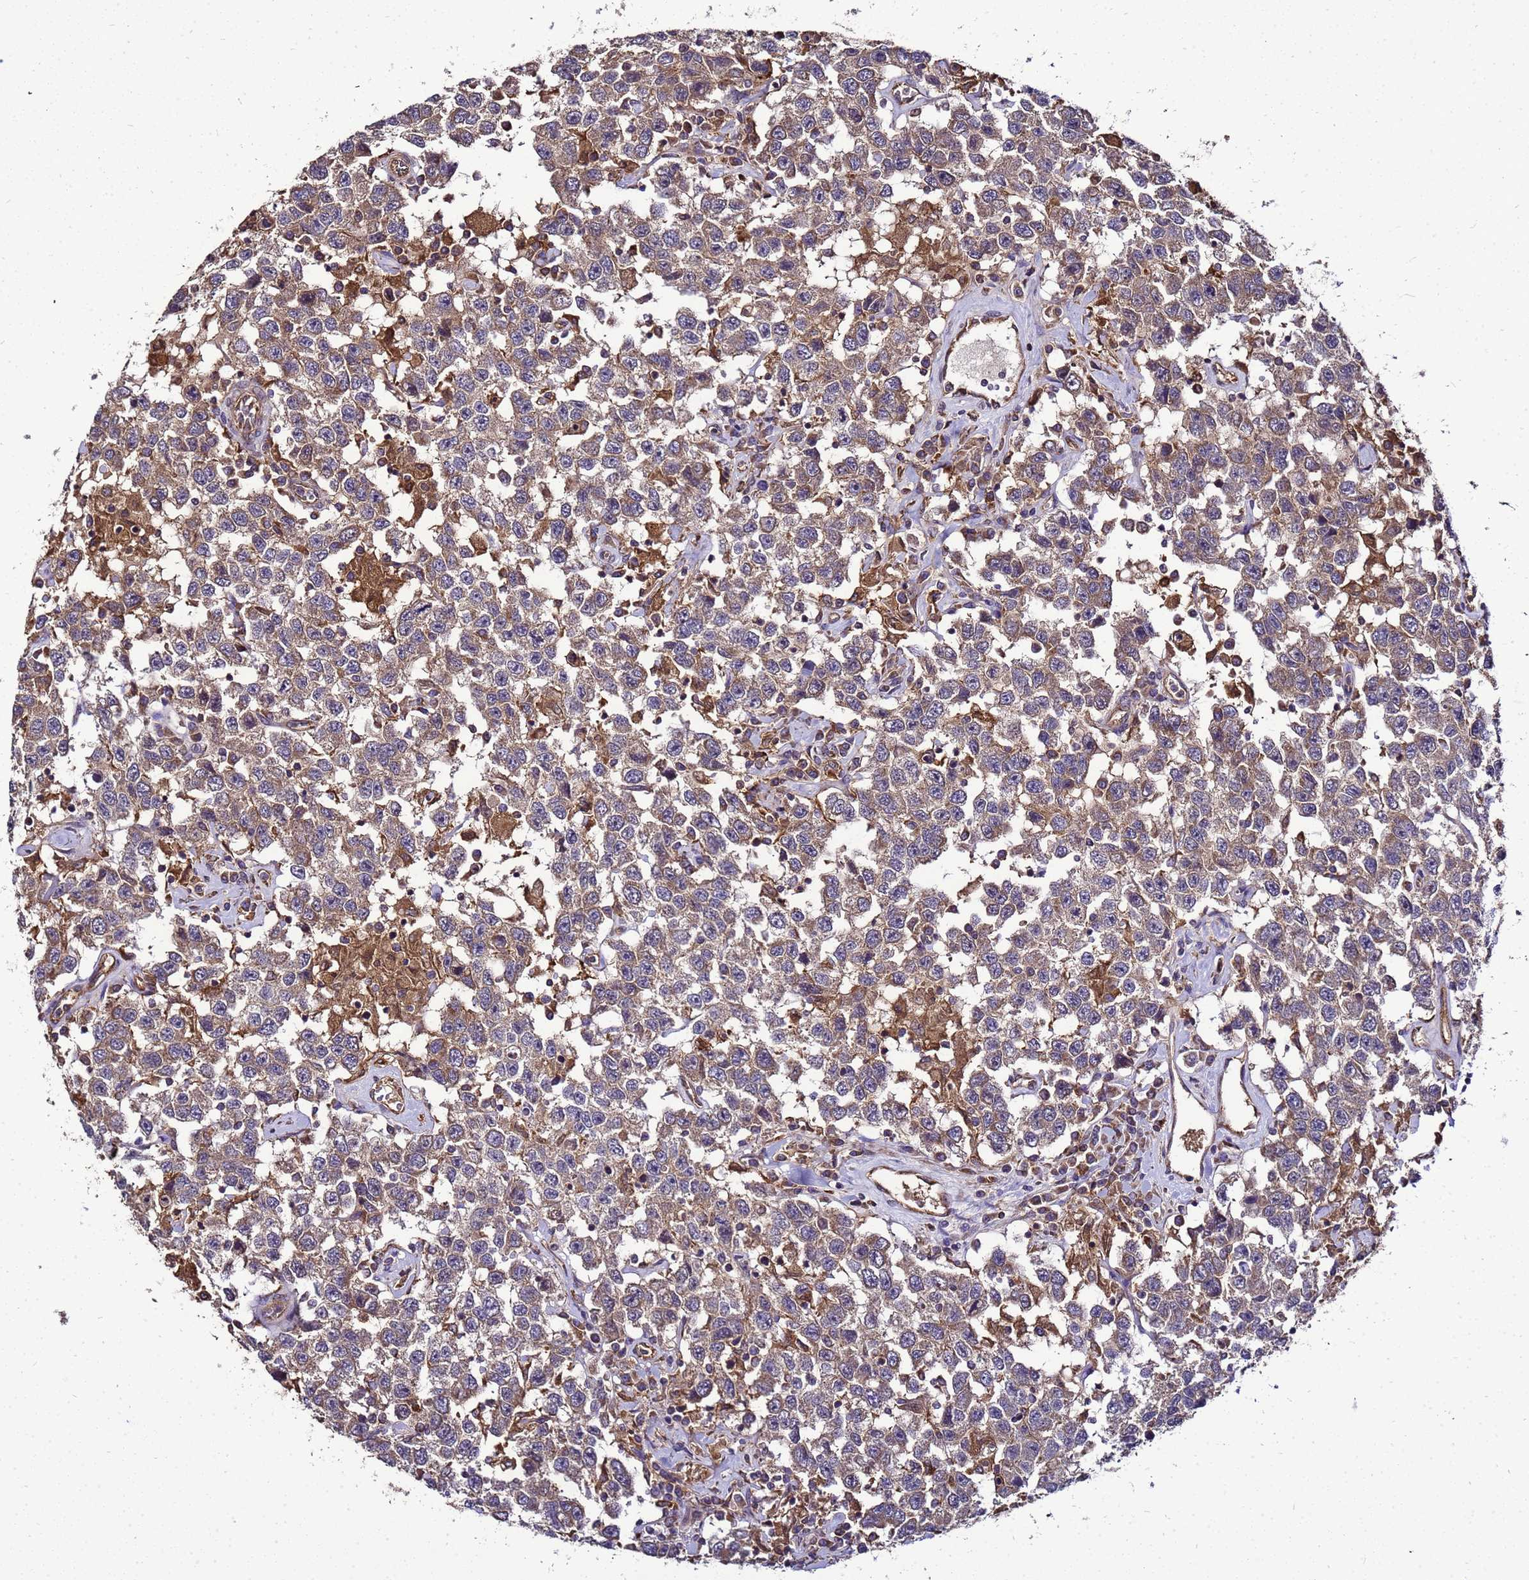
{"staining": {"intensity": "moderate", "quantity": "25%-75%", "location": "cytoplasmic/membranous"}, "tissue": "testis cancer", "cell_type": "Tumor cells", "image_type": "cancer", "snomed": [{"axis": "morphology", "description": "Seminoma, NOS"}, {"axis": "topography", "description": "Testis"}], "caption": "Human testis cancer stained with a brown dye exhibits moderate cytoplasmic/membranous positive positivity in about 25%-75% of tumor cells.", "gene": "TRABD", "patient": {"sex": "male", "age": 41}}